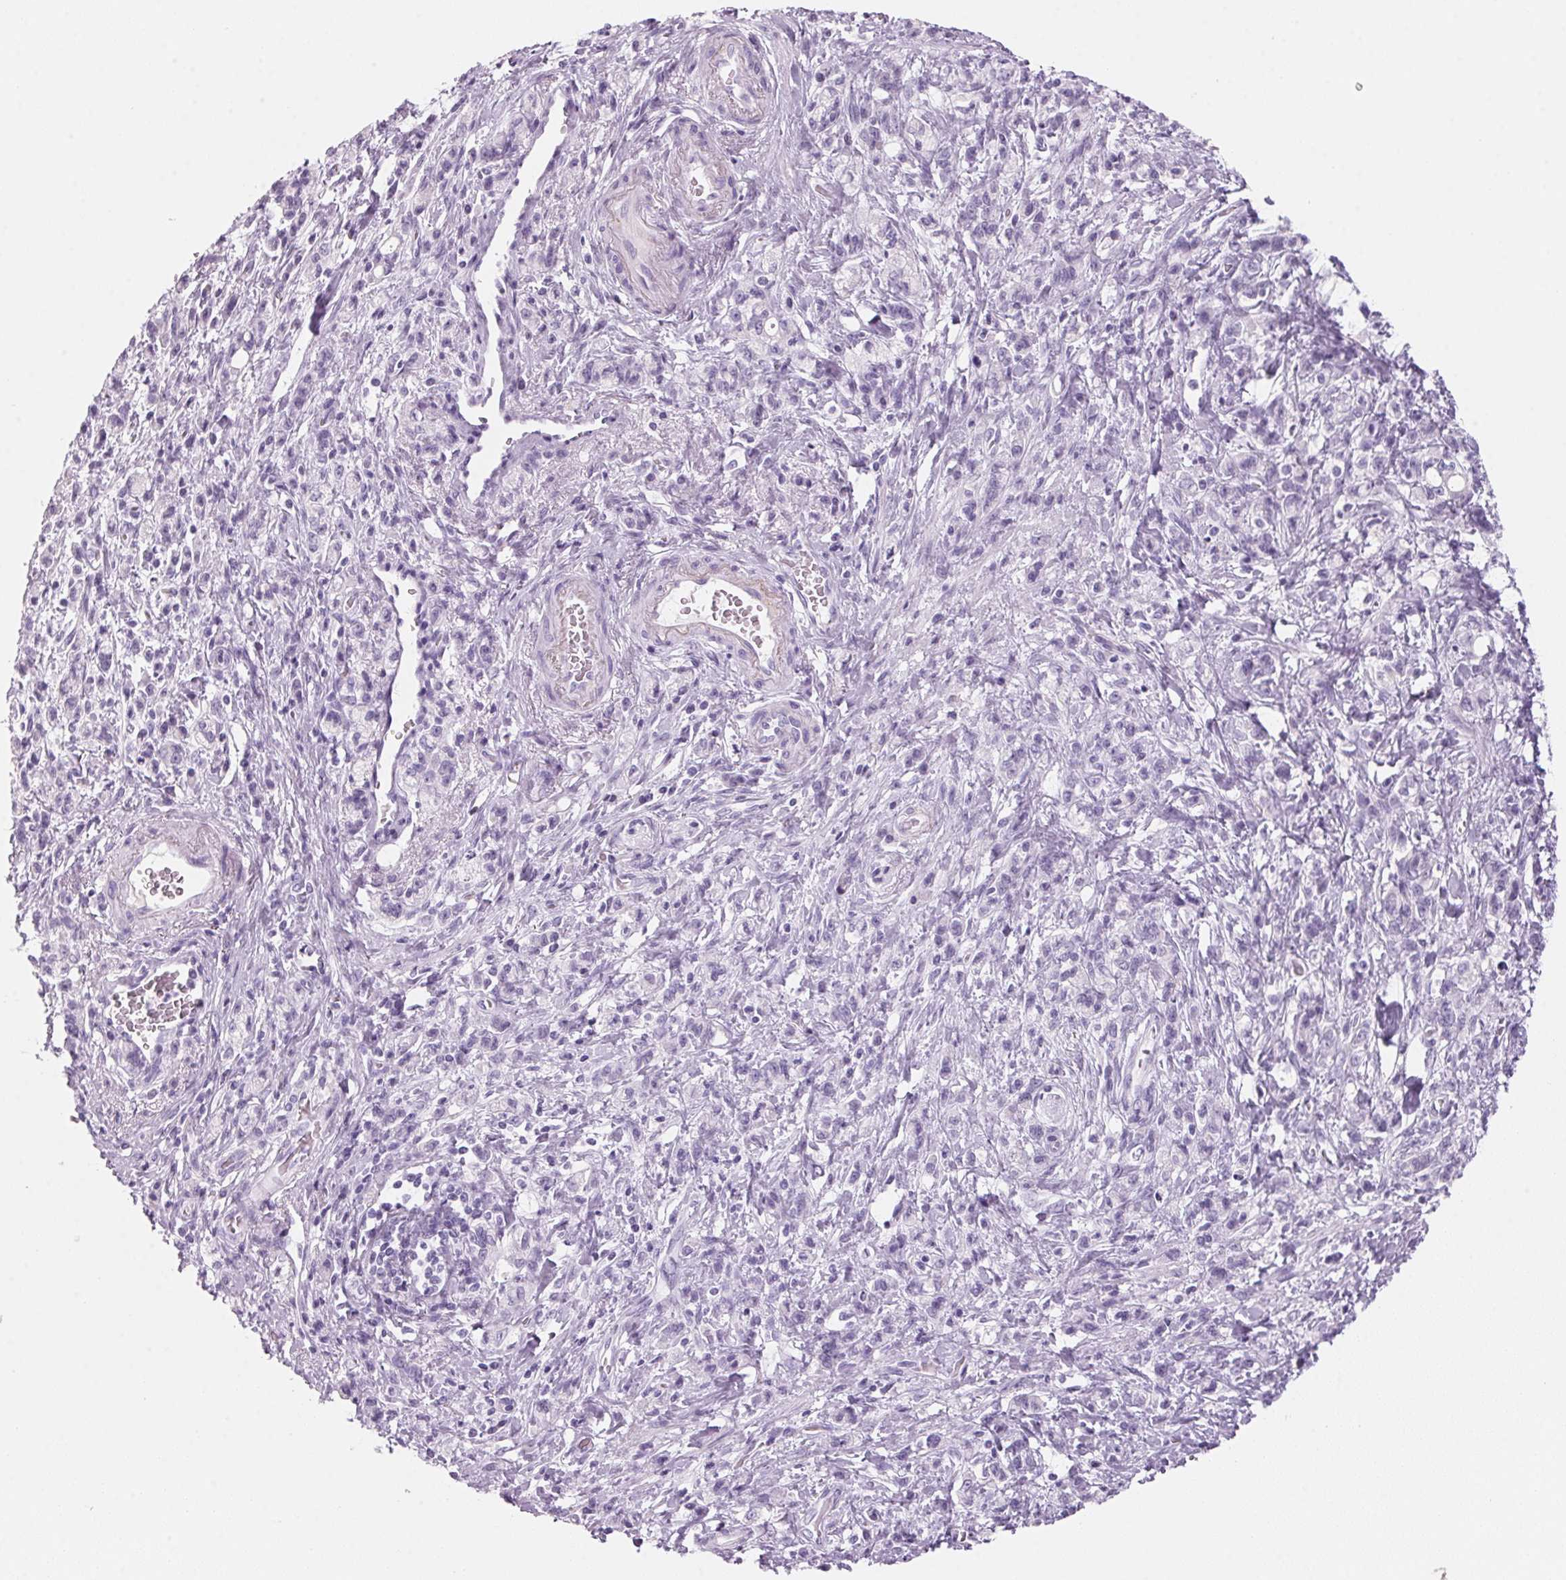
{"staining": {"intensity": "negative", "quantity": "none", "location": "none"}, "tissue": "stomach cancer", "cell_type": "Tumor cells", "image_type": "cancer", "snomed": [{"axis": "morphology", "description": "Adenocarcinoma, NOS"}, {"axis": "topography", "description": "Stomach"}], "caption": "The IHC image has no significant staining in tumor cells of adenocarcinoma (stomach) tissue. The staining is performed using DAB brown chromogen with nuclei counter-stained in using hematoxylin.", "gene": "ADAM20", "patient": {"sex": "male", "age": 77}}